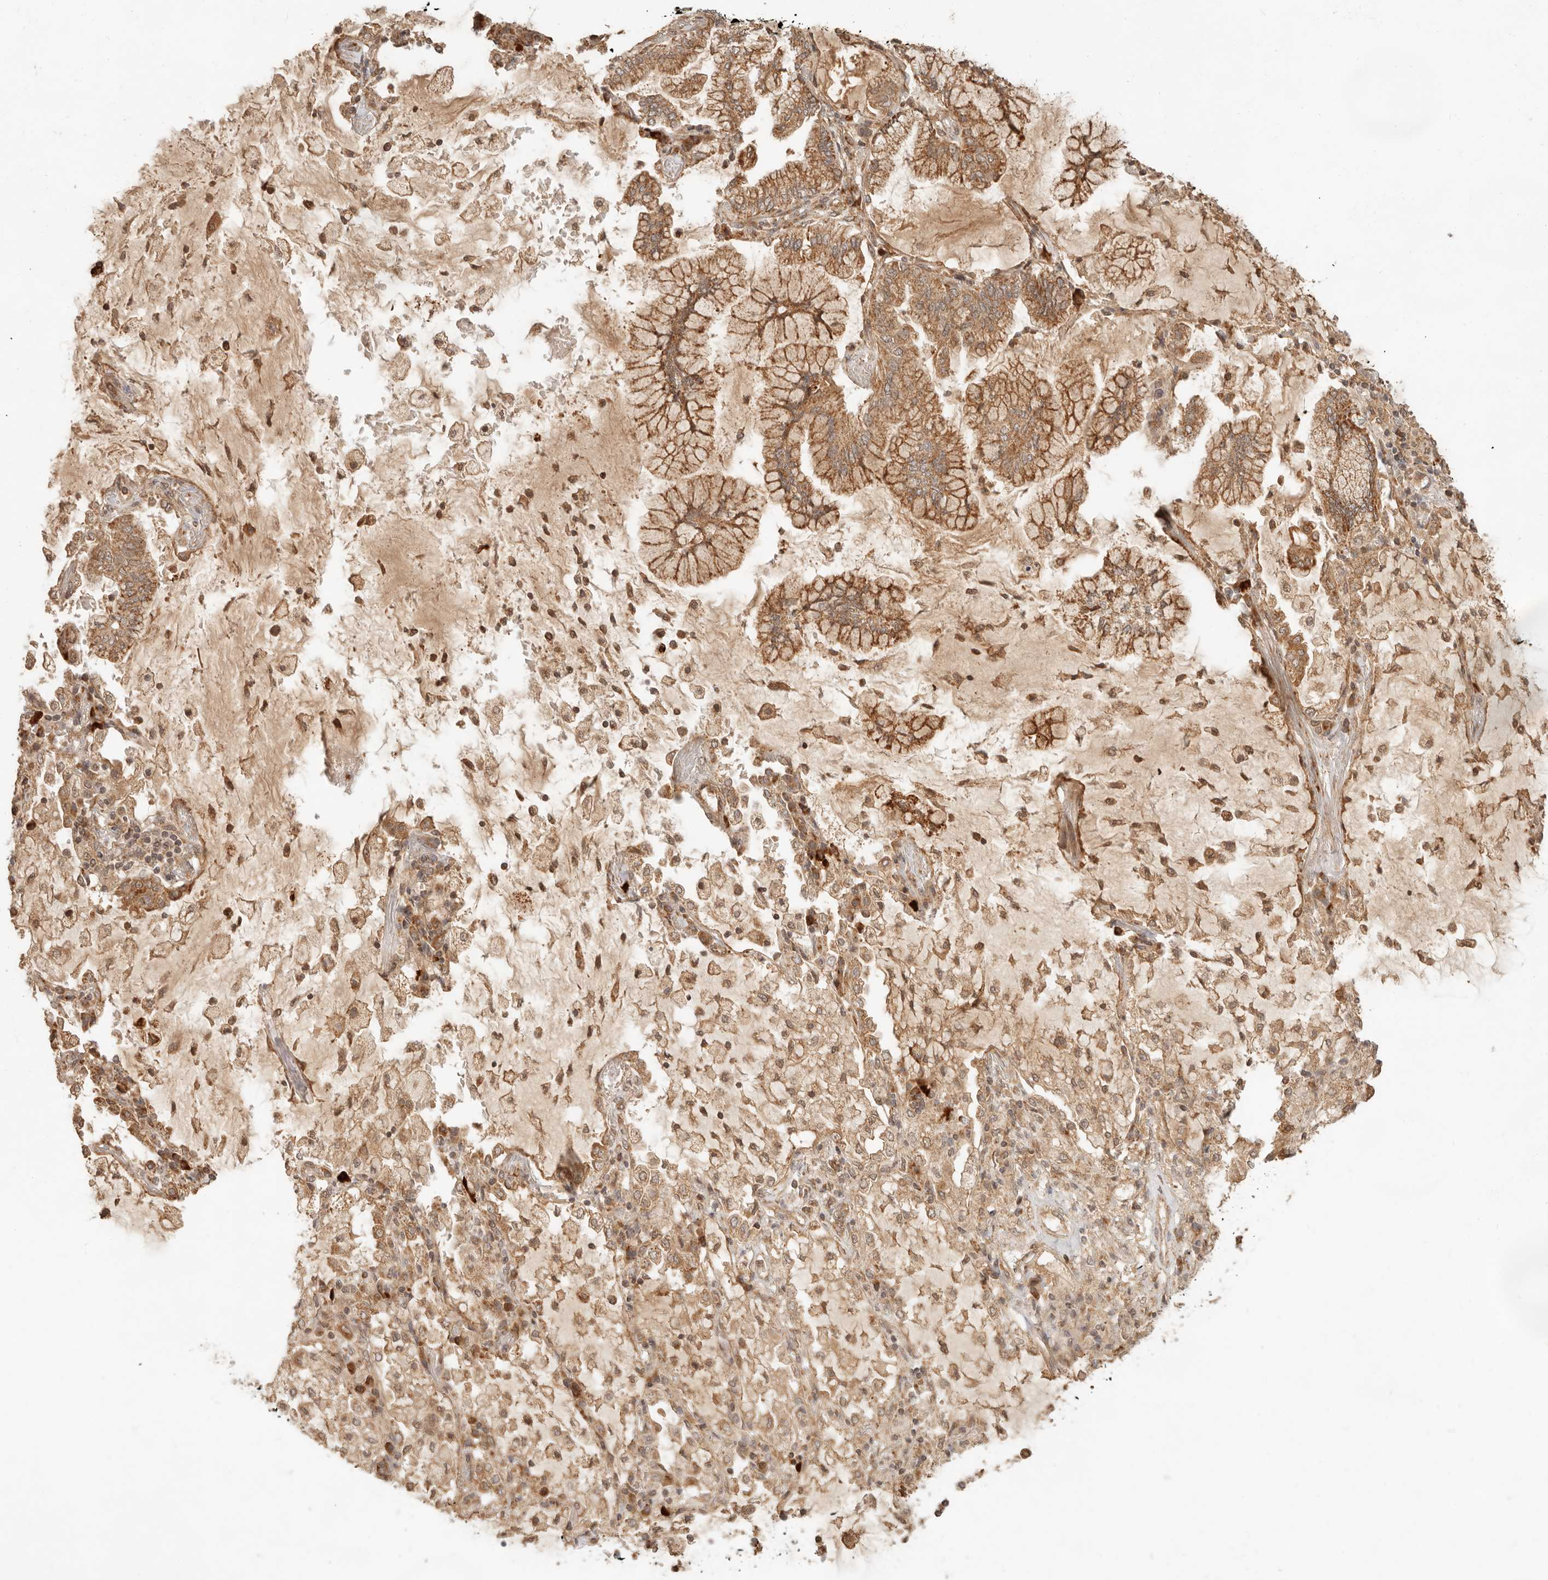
{"staining": {"intensity": "moderate", "quantity": ">75%", "location": "cytoplasmic/membranous"}, "tissue": "lung cancer", "cell_type": "Tumor cells", "image_type": "cancer", "snomed": [{"axis": "morphology", "description": "Adenocarcinoma, NOS"}, {"axis": "topography", "description": "Lung"}], "caption": "DAB immunohistochemical staining of lung adenocarcinoma exhibits moderate cytoplasmic/membranous protein staining in approximately >75% of tumor cells.", "gene": "BAALC", "patient": {"sex": "female", "age": 70}}